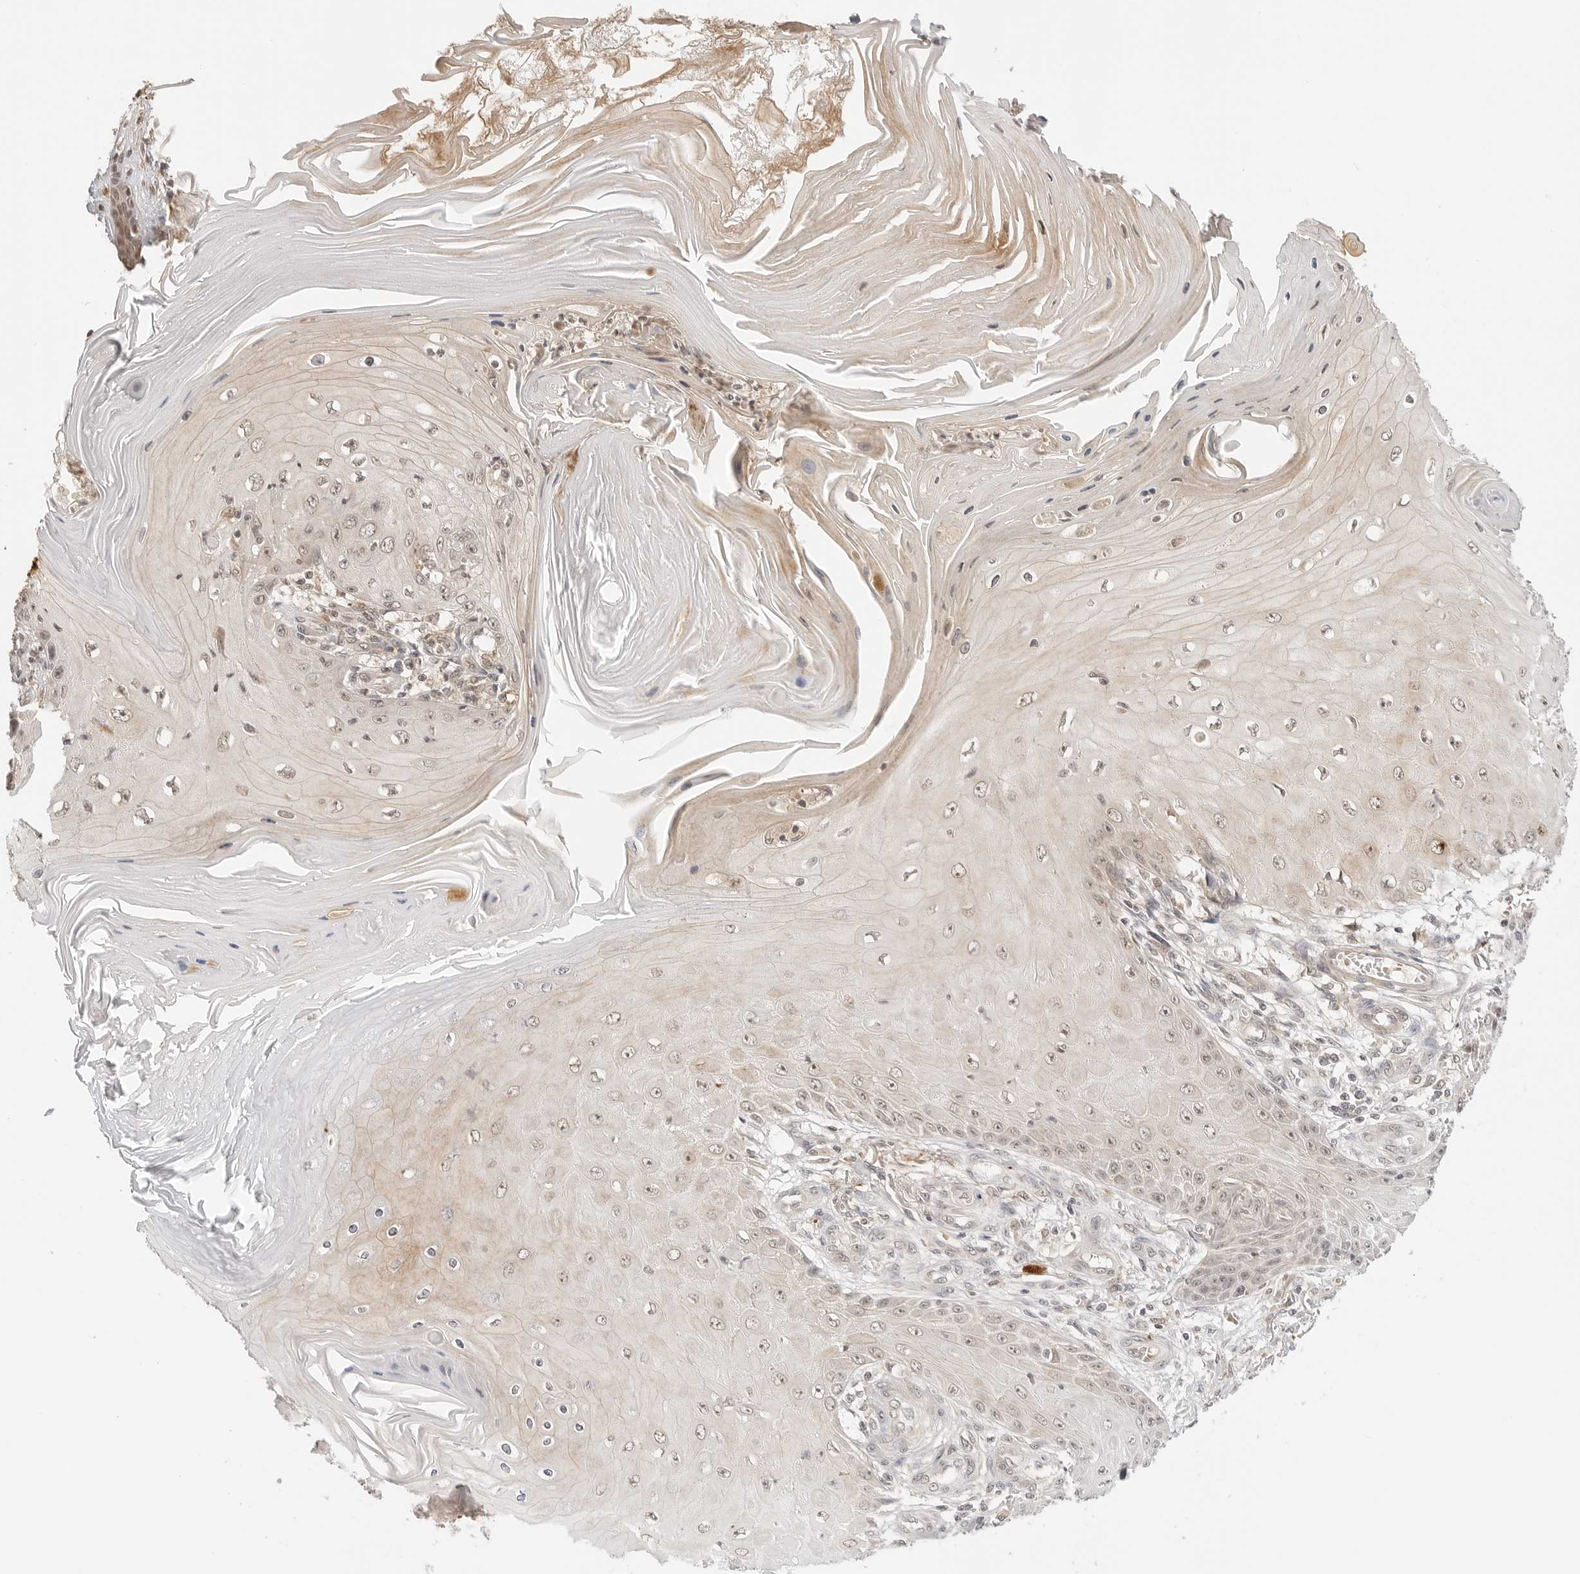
{"staining": {"intensity": "weak", "quantity": "25%-75%", "location": "cytoplasmic/membranous,nuclear"}, "tissue": "skin cancer", "cell_type": "Tumor cells", "image_type": "cancer", "snomed": [{"axis": "morphology", "description": "Squamous cell carcinoma, NOS"}, {"axis": "topography", "description": "Skin"}], "caption": "Immunohistochemistry of skin cancer (squamous cell carcinoma) demonstrates low levels of weak cytoplasmic/membranous and nuclear staining in about 25%-75% of tumor cells.", "gene": "GPR34", "patient": {"sex": "female", "age": 73}}